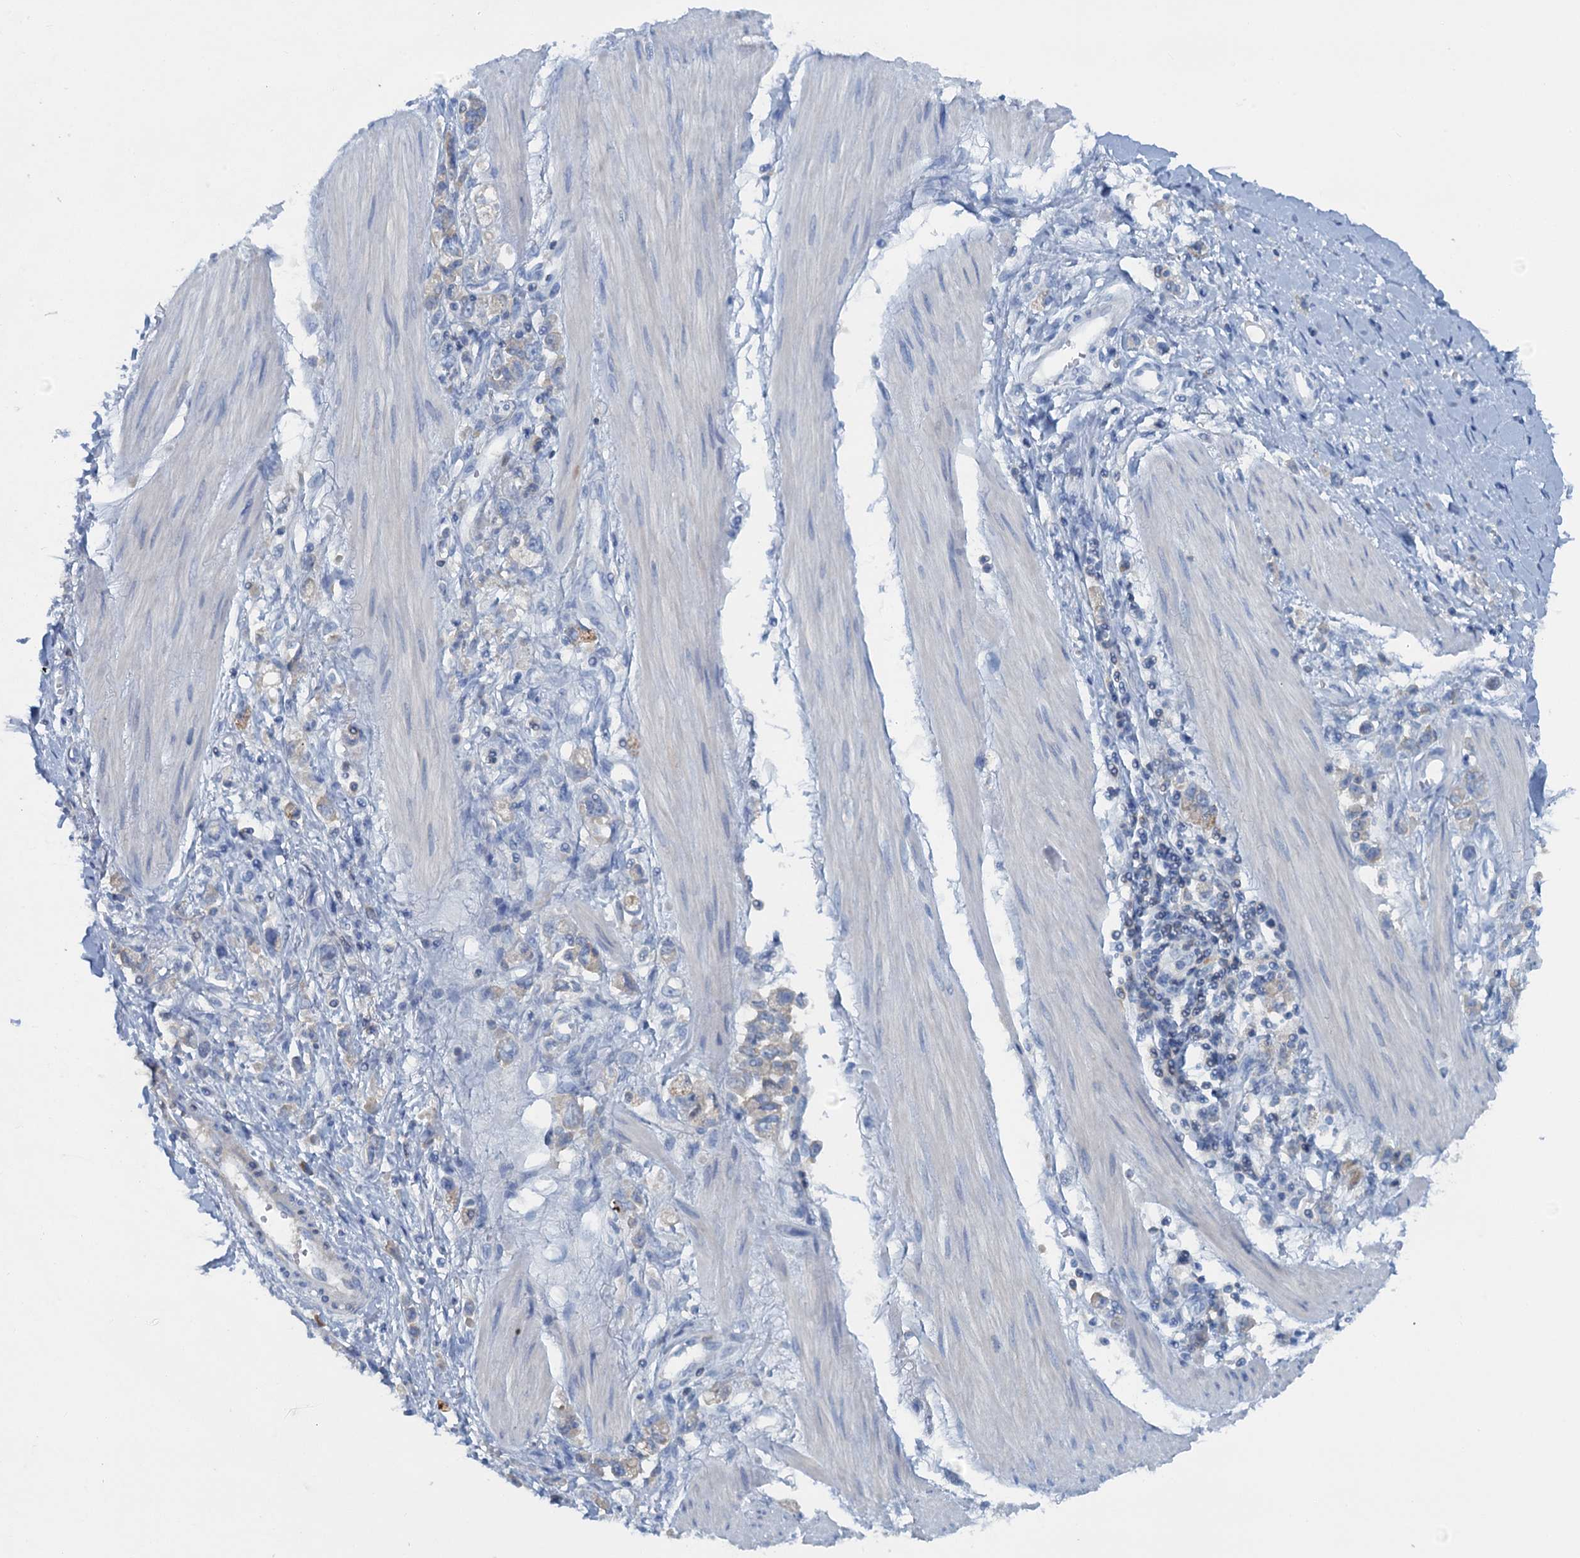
{"staining": {"intensity": "negative", "quantity": "none", "location": "none"}, "tissue": "stomach cancer", "cell_type": "Tumor cells", "image_type": "cancer", "snomed": [{"axis": "morphology", "description": "Adenocarcinoma, NOS"}, {"axis": "topography", "description": "Stomach"}], "caption": "A high-resolution image shows IHC staining of adenocarcinoma (stomach), which shows no significant expression in tumor cells. (Brightfield microscopy of DAB immunohistochemistry at high magnification).", "gene": "MYADML2", "patient": {"sex": "female", "age": 76}}